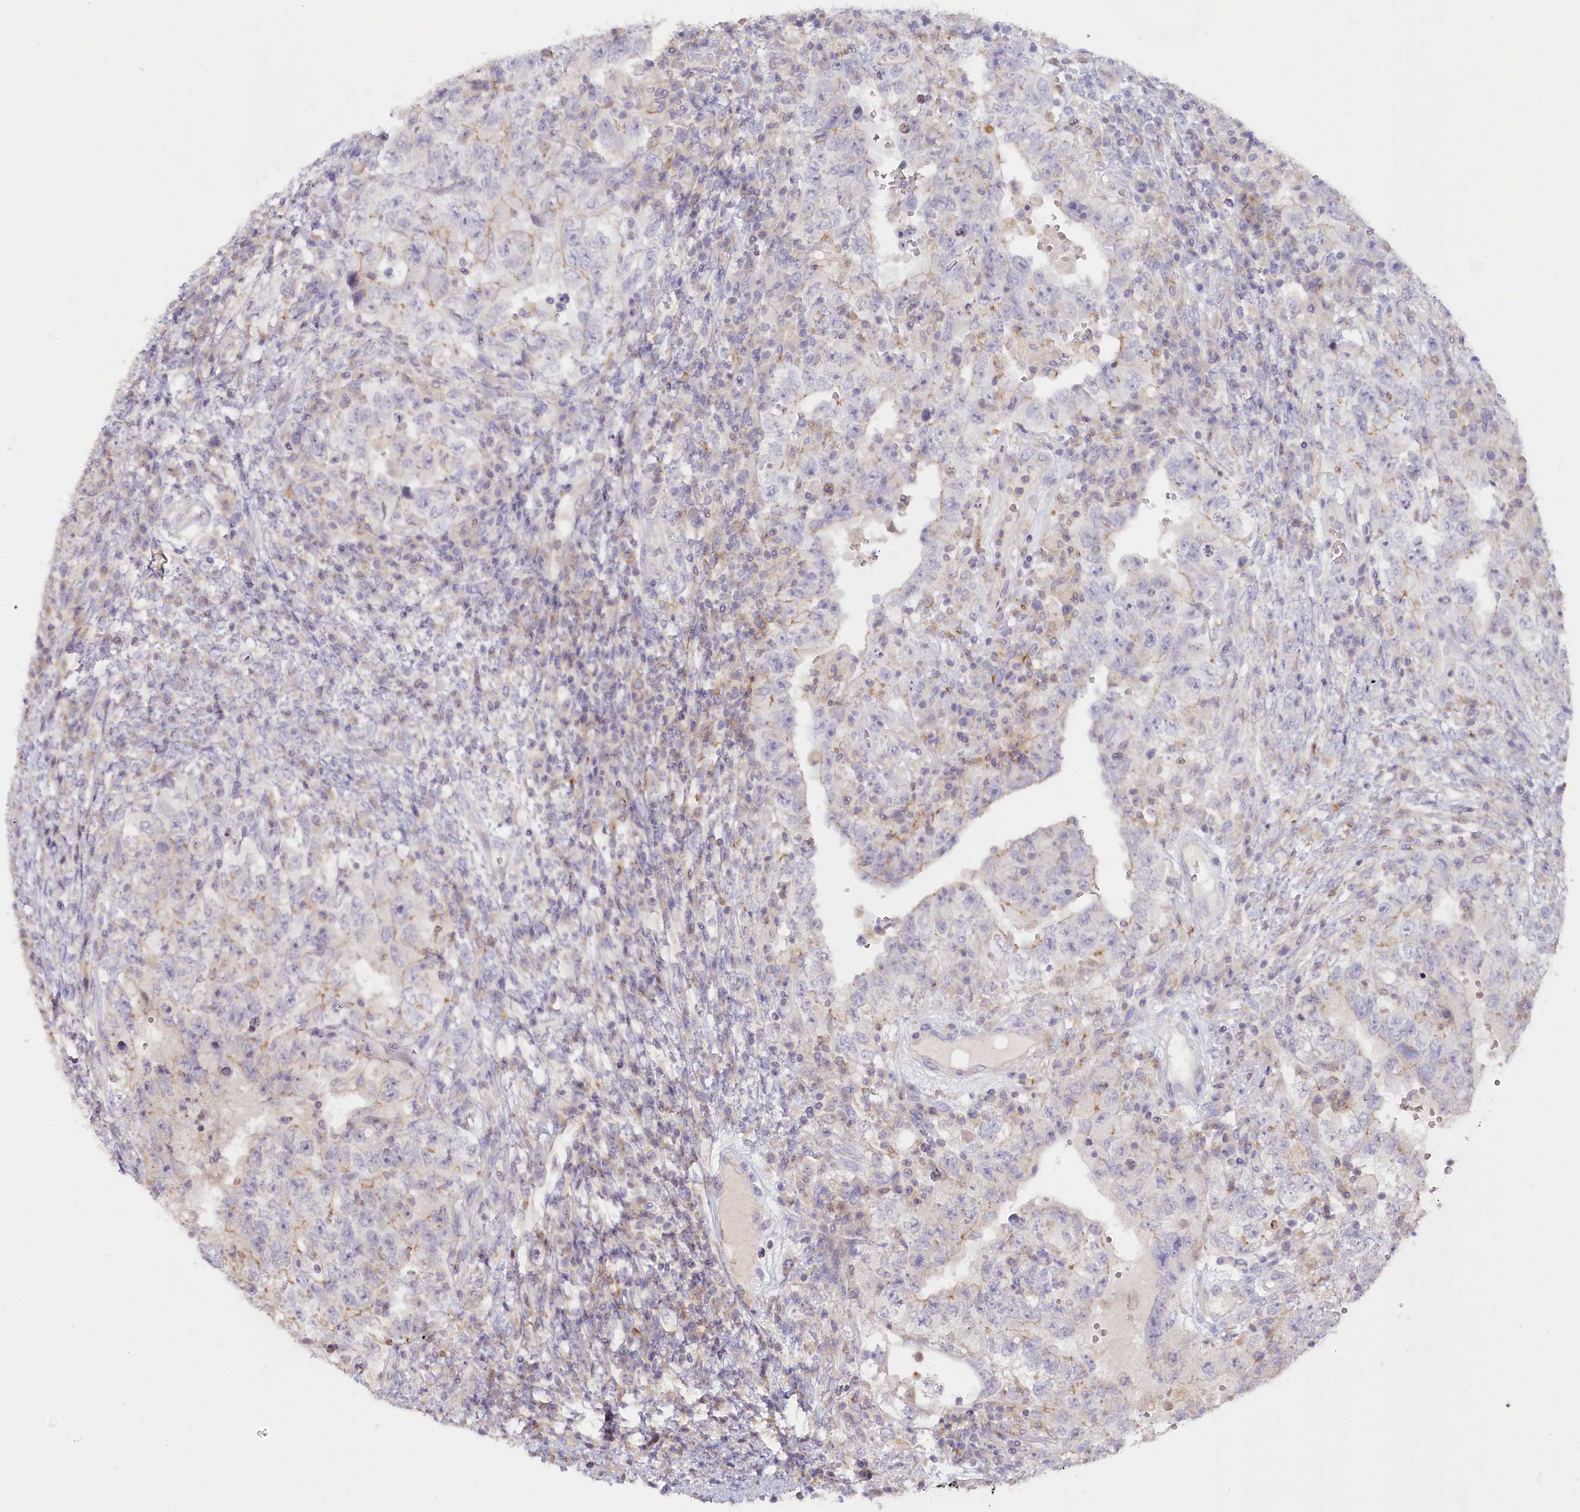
{"staining": {"intensity": "negative", "quantity": "none", "location": "none"}, "tissue": "testis cancer", "cell_type": "Tumor cells", "image_type": "cancer", "snomed": [{"axis": "morphology", "description": "Carcinoma, Embryonal, NOS"}, {"axis": "topography", "description": "Testis"}], "caption": "An IHC micrograph of embryonal carcinoma (testis) is shown. There is no staining in tumor cells of embryonal carcinoma (testis). The staining is performed using DAB brown chromogen with nuclei counter-stained in using hematoxylin.", "gene": "SLC6A11", "patient": {"sex": "male", "age": 26}}